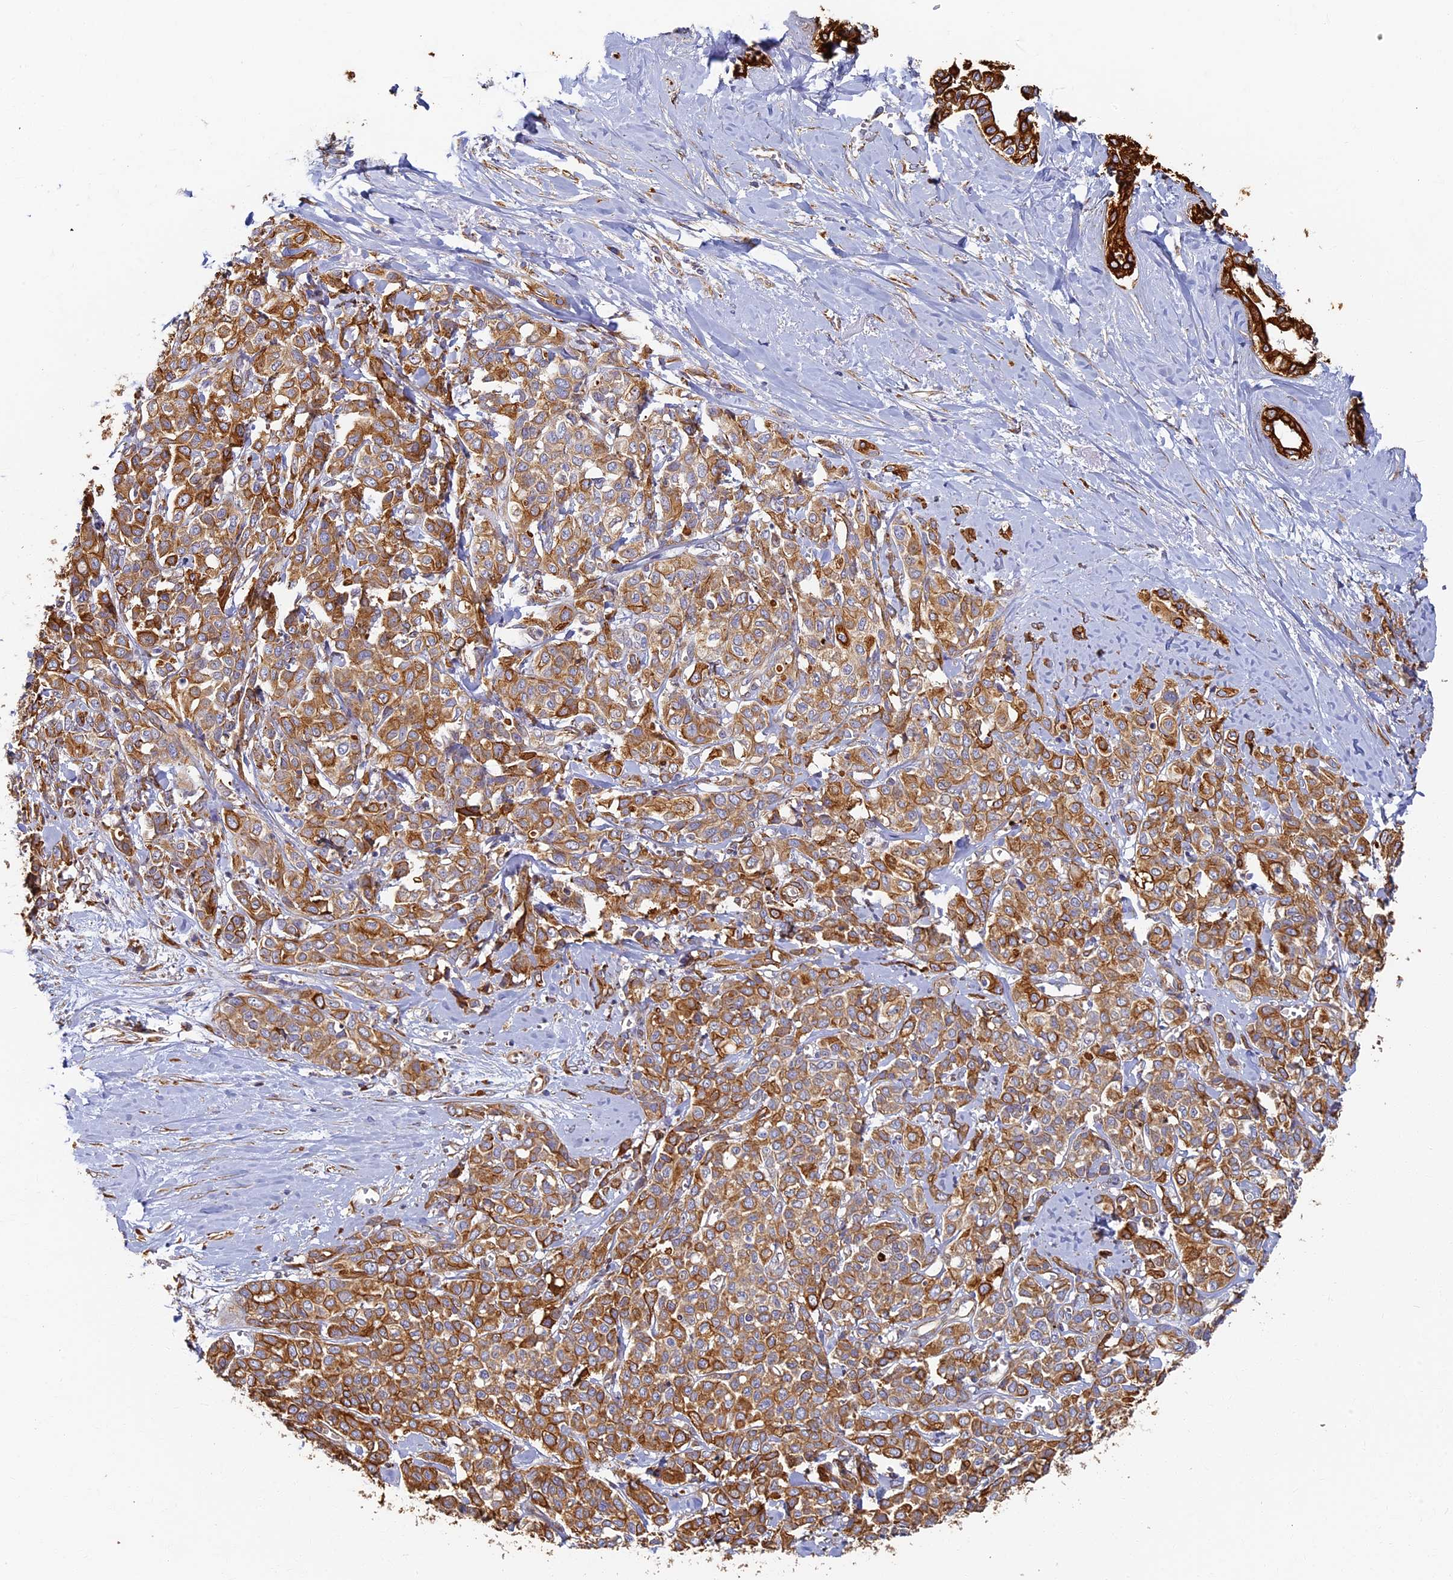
{"staining": {"intensity": "strong", "quantity": ">75%", "location": "cytoplasmic/membranous"}, "tissue": "liver cancer", "cell_type": "Tumor cells", "image_type": "cancer", "snomed": [{"axis": "morphology", "description": "Cholangiocarcinoma"}, {"axis": "topography", "description": "Liver"}], "caption": "Protein expression analysis of cholangiocarcinoma (liver) shows strong cytoplasmic/membranous positivity in approximately >75% of tumor cells. (IHC, brightfield microscopy, high magnification).", "gene": "LRRC57", "patient": {"sex": "female", "age": 77}}